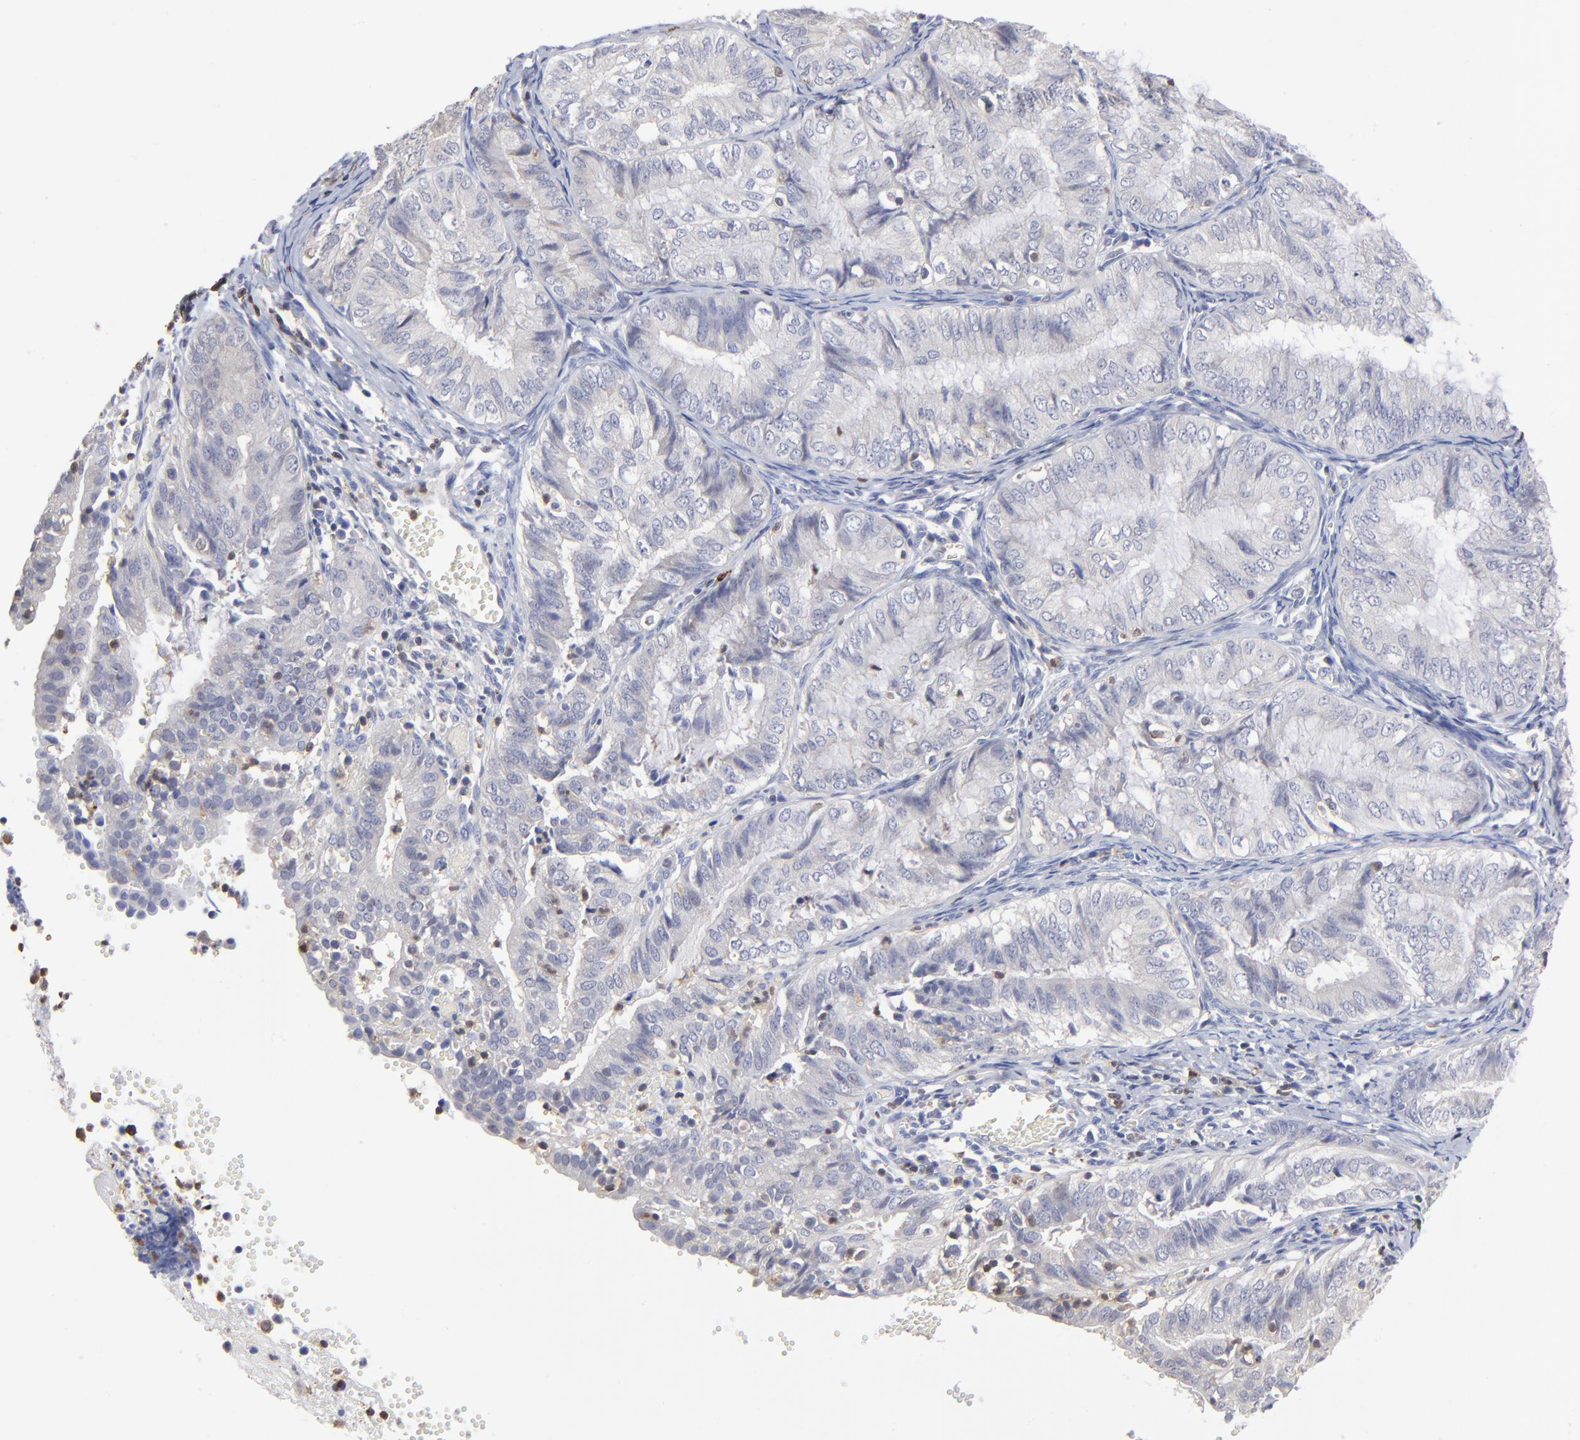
{"staining": {"intensity": "negative", "quantity": "none", "location": "none"}, "tissue": "endometrial cancer", "cell_type": "Tumor cells", "image_type": "cancer", "snomed": [{"axis": "morphology", "description": "Adenocarcinoma, NOS"}, {"axis": "topography", "description": "Endometrium"}], "caption": "This is an IHC histopathology image of endometrial adenocarcinoma. There is no positivity in tumor cells.", "gene": "TBXT", "patient": {"sex": "female", "age": 66}}